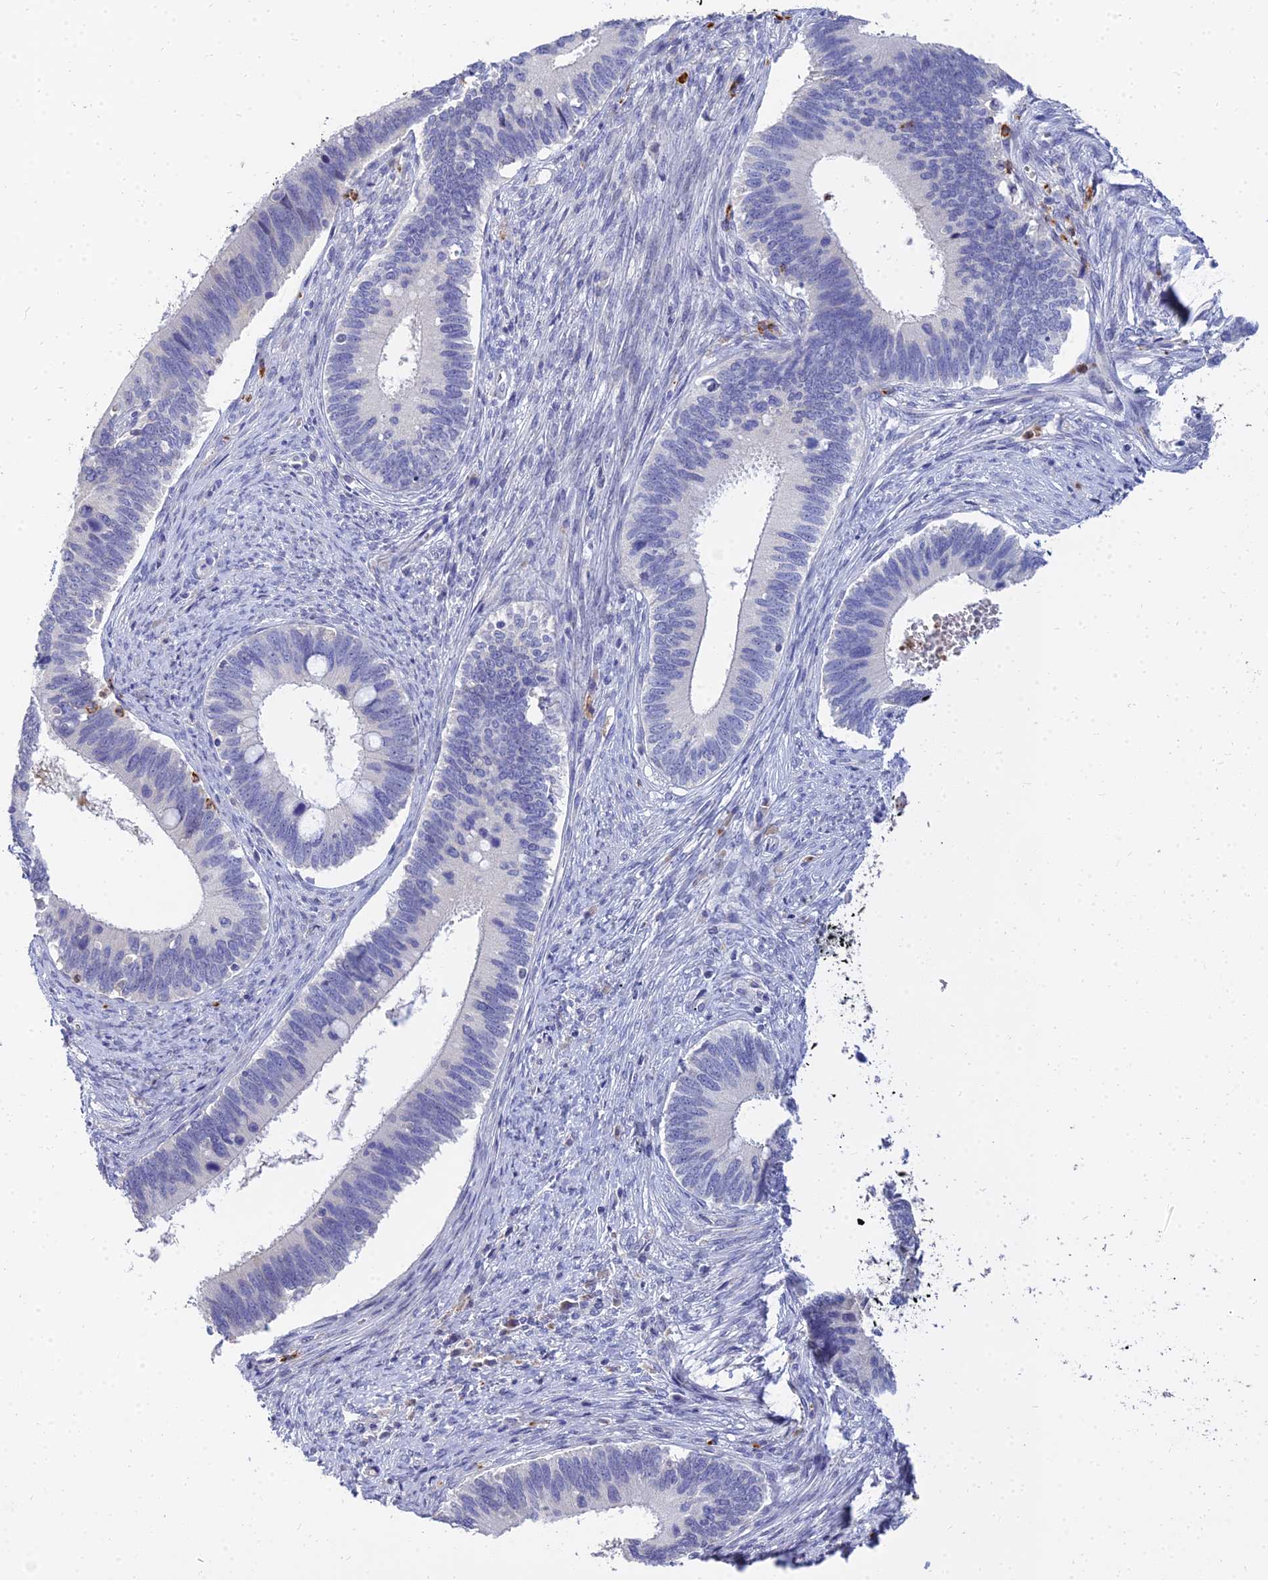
{"staining": {"intensity": "negative", "quantity": "none", "location": "none"}, "tissue": "cervical cancer", "cell_type": "Tumor cells", "image_type": "cancer", "snomed": [{"axis": "morphology", "description": "Adenocarcinoma, NOS"}, {"axis": "topography", "description": "Cervix"}], "caption": "A photomicrograph of adenocarcinoma (cervical) stained for a protein shows no brown staining in tumor cells.", "gene": "VWC2L", "patient": {"sex": "female", "age": 42}}